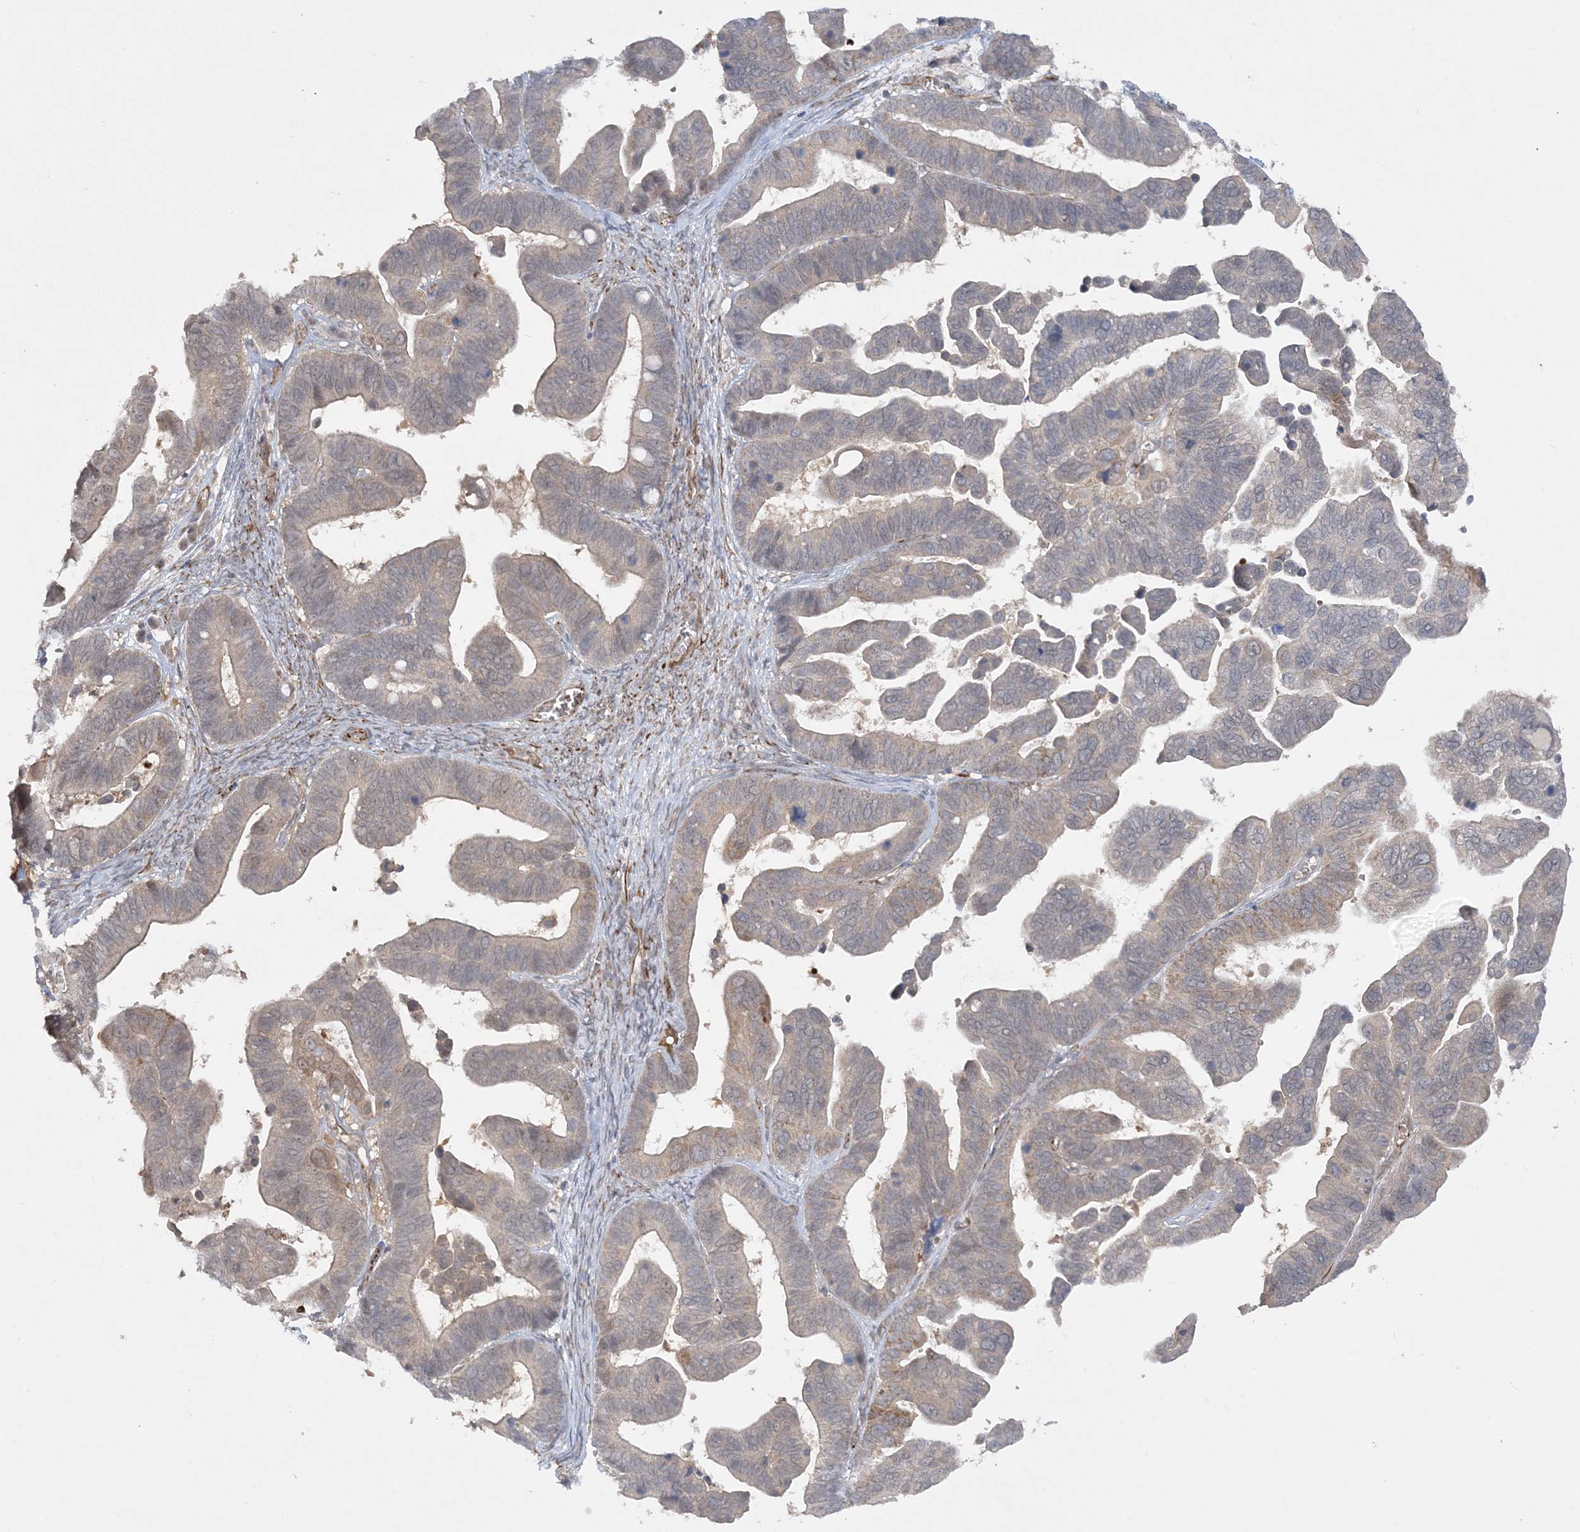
{"staining": {"intensity": "weak", "quantity": "25%-75%", "location": "cytoplasmic/membranous"}, "tissue": "ovarian cancer", "cell_type": "Tumor cells", "image_type": "cancer", "snomed": [{"axis": "morphology", "description": "Cystadenocarcinoma, serous, NOS"}, {"axis": "topography", "description": "Ovary"}], "caption": "This is a histology image of immunohistochemistry (IHC) staining of ovarian cancer, which shows weak positivity in the cytoplasmic/membranous of tumor cells.", "gene": "INPP1", "patient": {"sex": "female", "age": 56}}